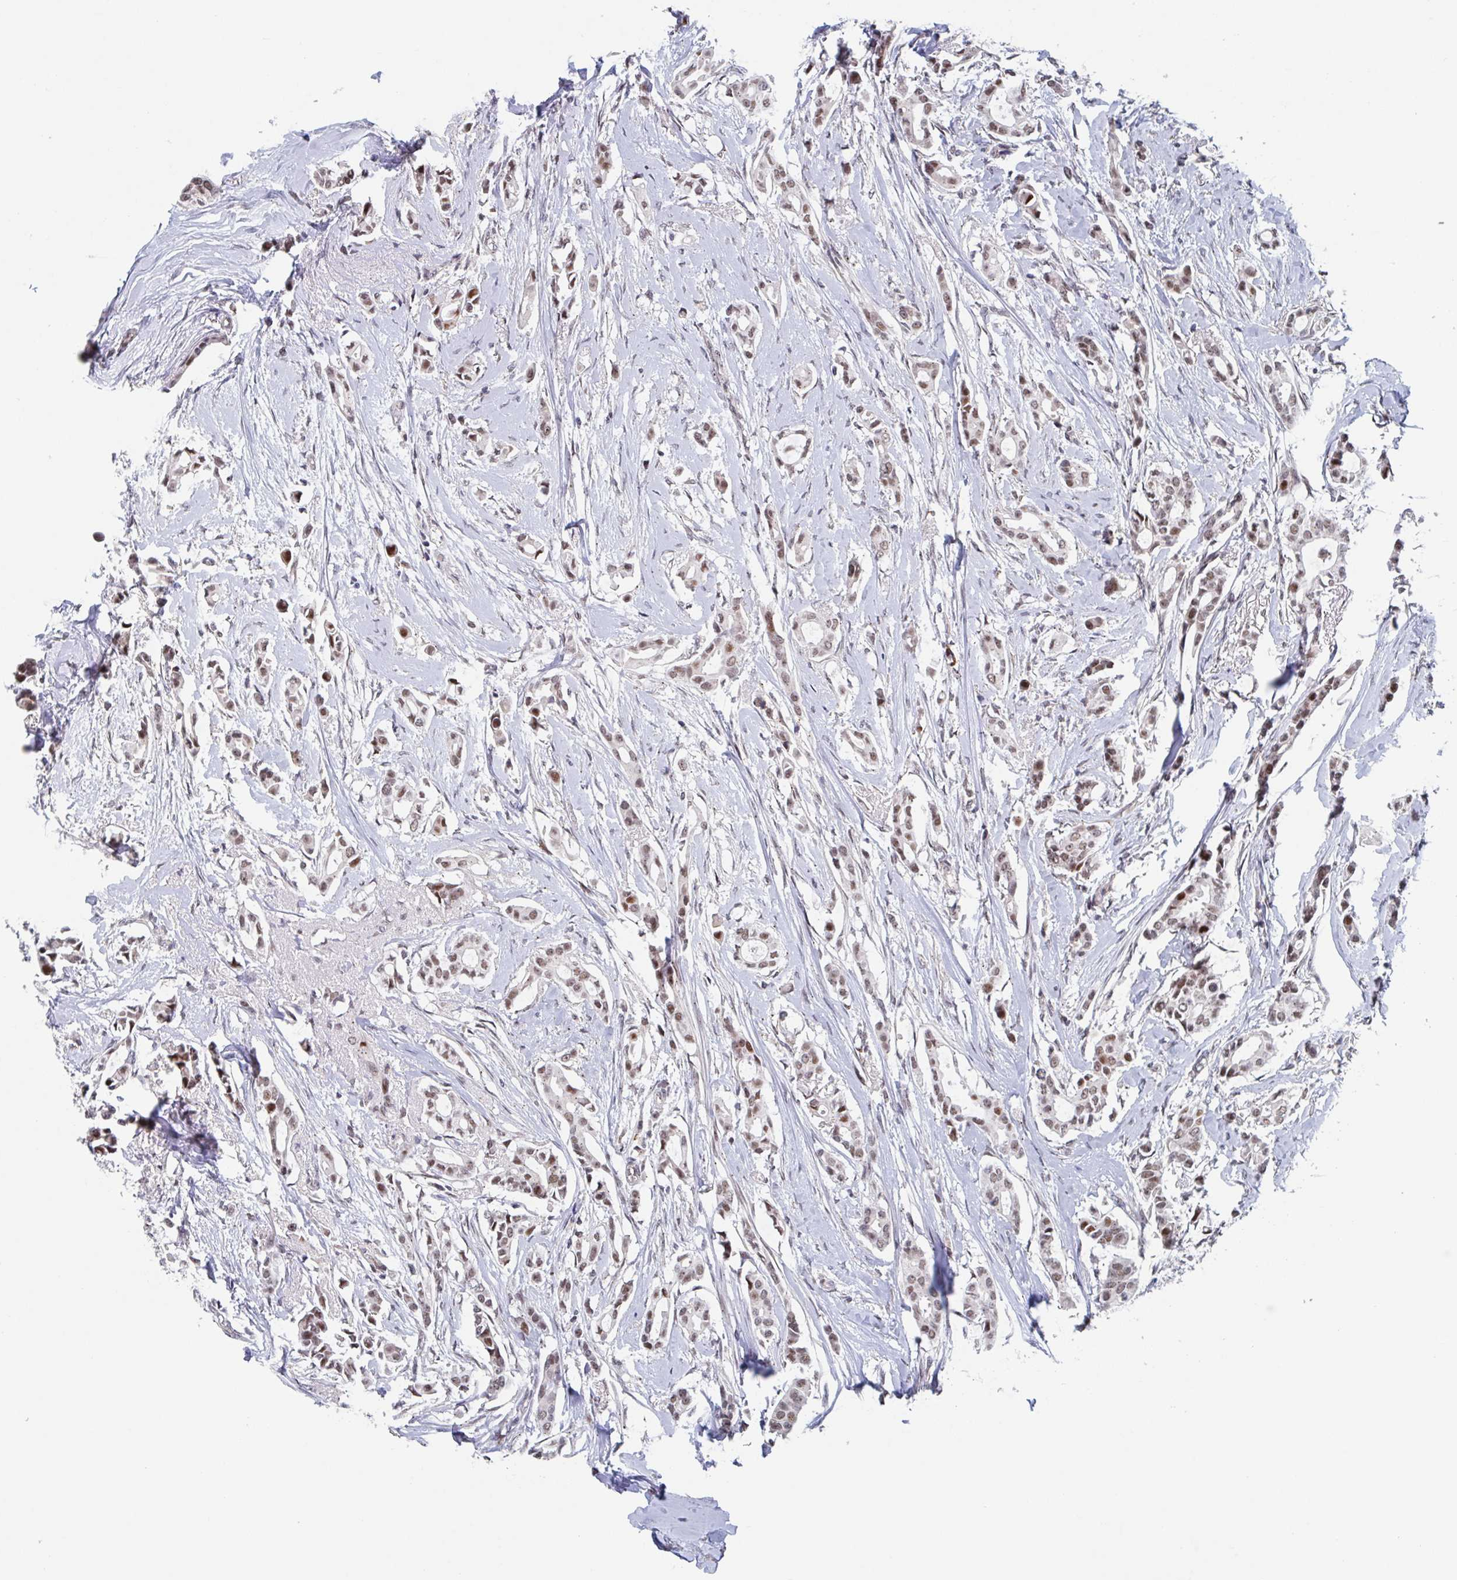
{"staining": {"intensity": "moderate", "quantity": ">75%", "location": "nuclear"}, "tissue": "breast cancer", "cell_type": "Tumor cells", "image_type": "cancer", "snomed": [{"axis": "morphology", "description": "Duct carcinoma"}, {"axis": "topography", "description": "Breast"}], "caption": "About >75% of tumor cells in human infiltrating ductal carcinoma (breast) display moderate nuclear protein expression as visualized by brown immunohistochemical staining.", "gene": "RNF212", "patient": {"sex": "female", "age": 64}}